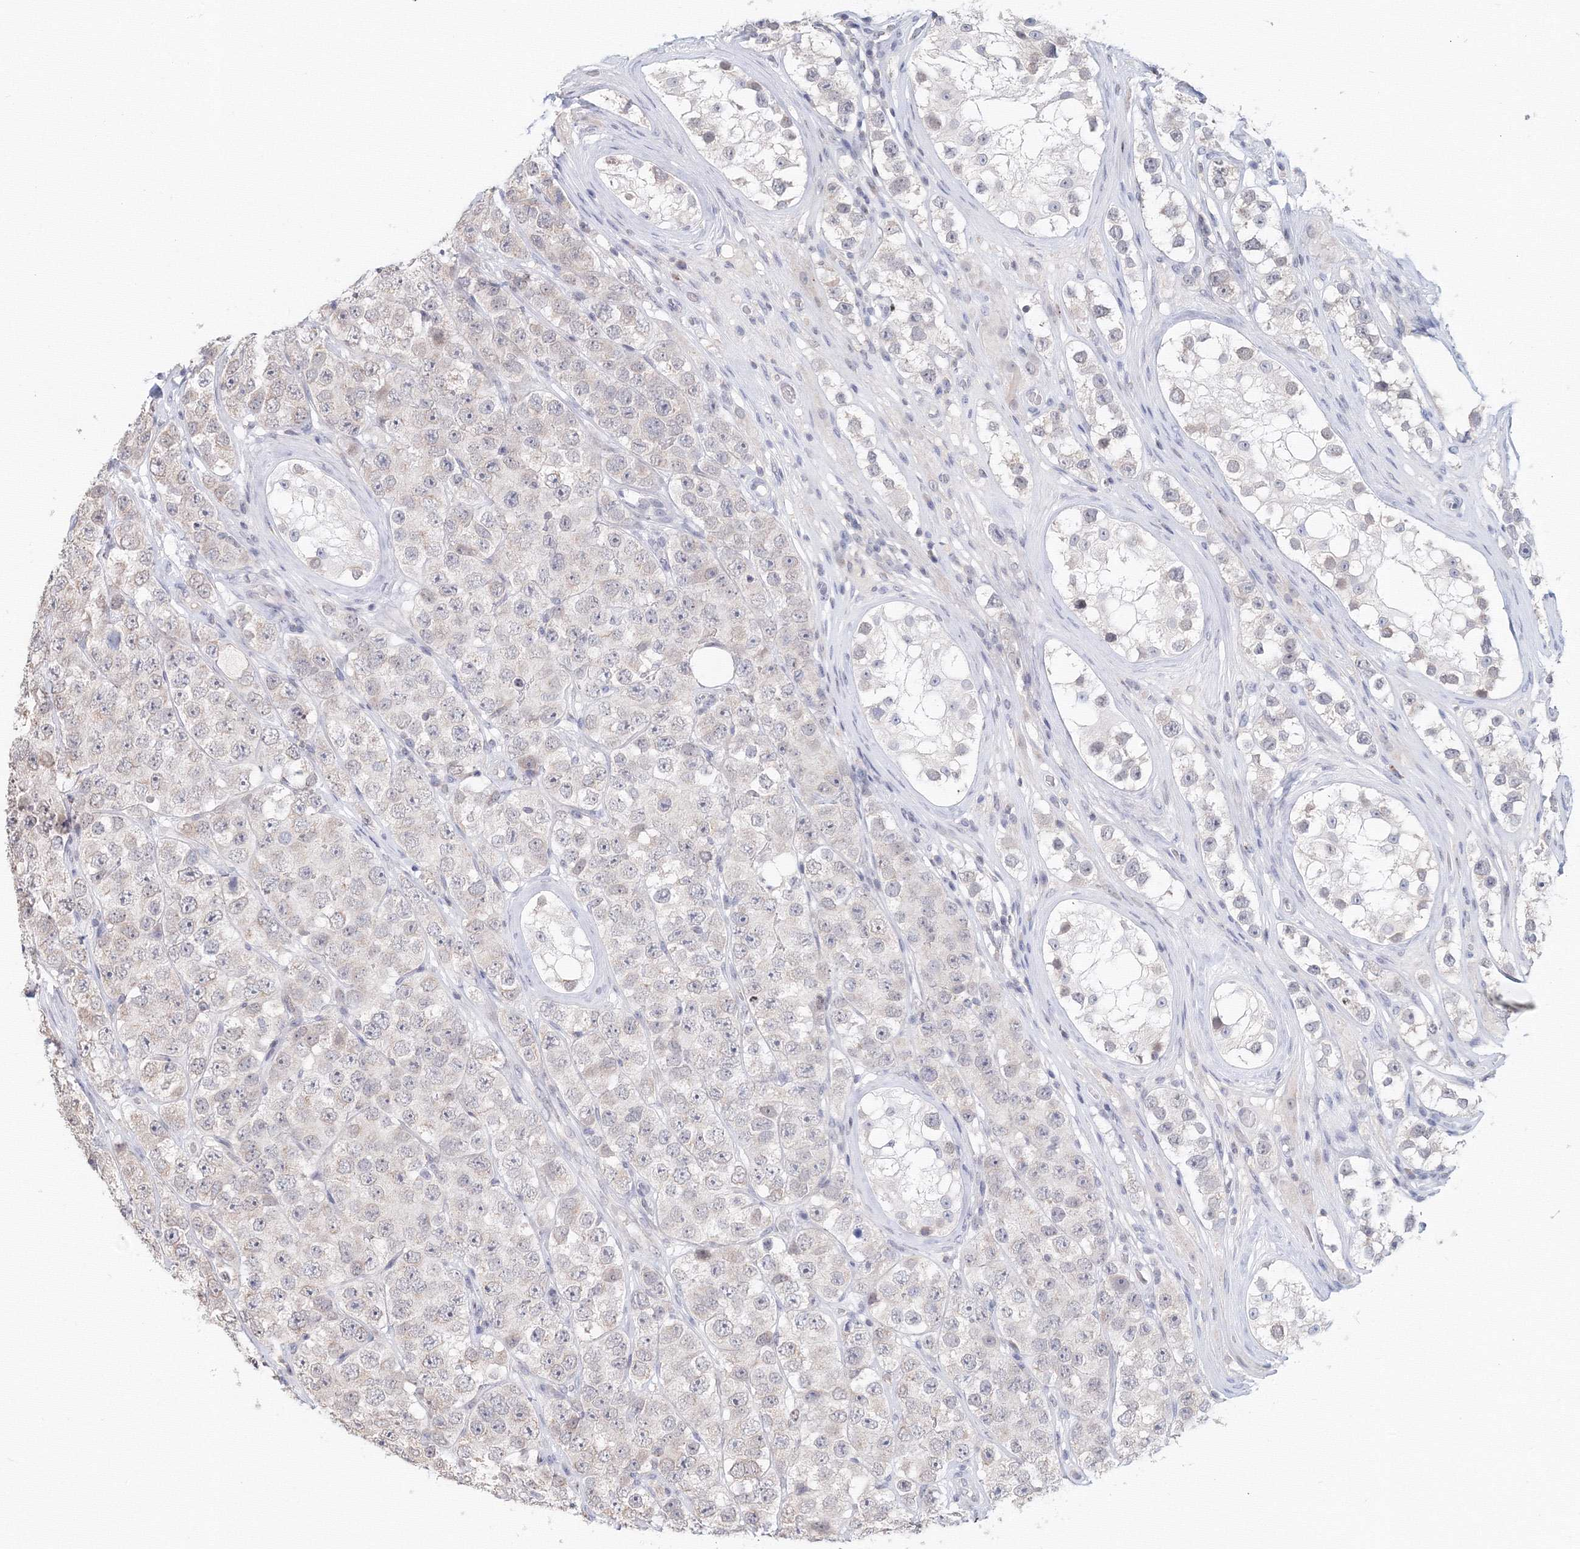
{"staining": {"intensity": "negative", "quantity": "none", "location": "none"}, "tissue": "testis cancer", "cell_type": "Tumor cells", "image_type": "cancer", "snomed": [{"axis": "morphology", "description": "Seminoma, NOS"}, {"axis": "topography", "description": "Testis"}], "caption": "IHC of testis cancer displays no positivity in tumor cells.", "gene": "SLC7A7", "patient": {"sex": "male", "age": 28}}